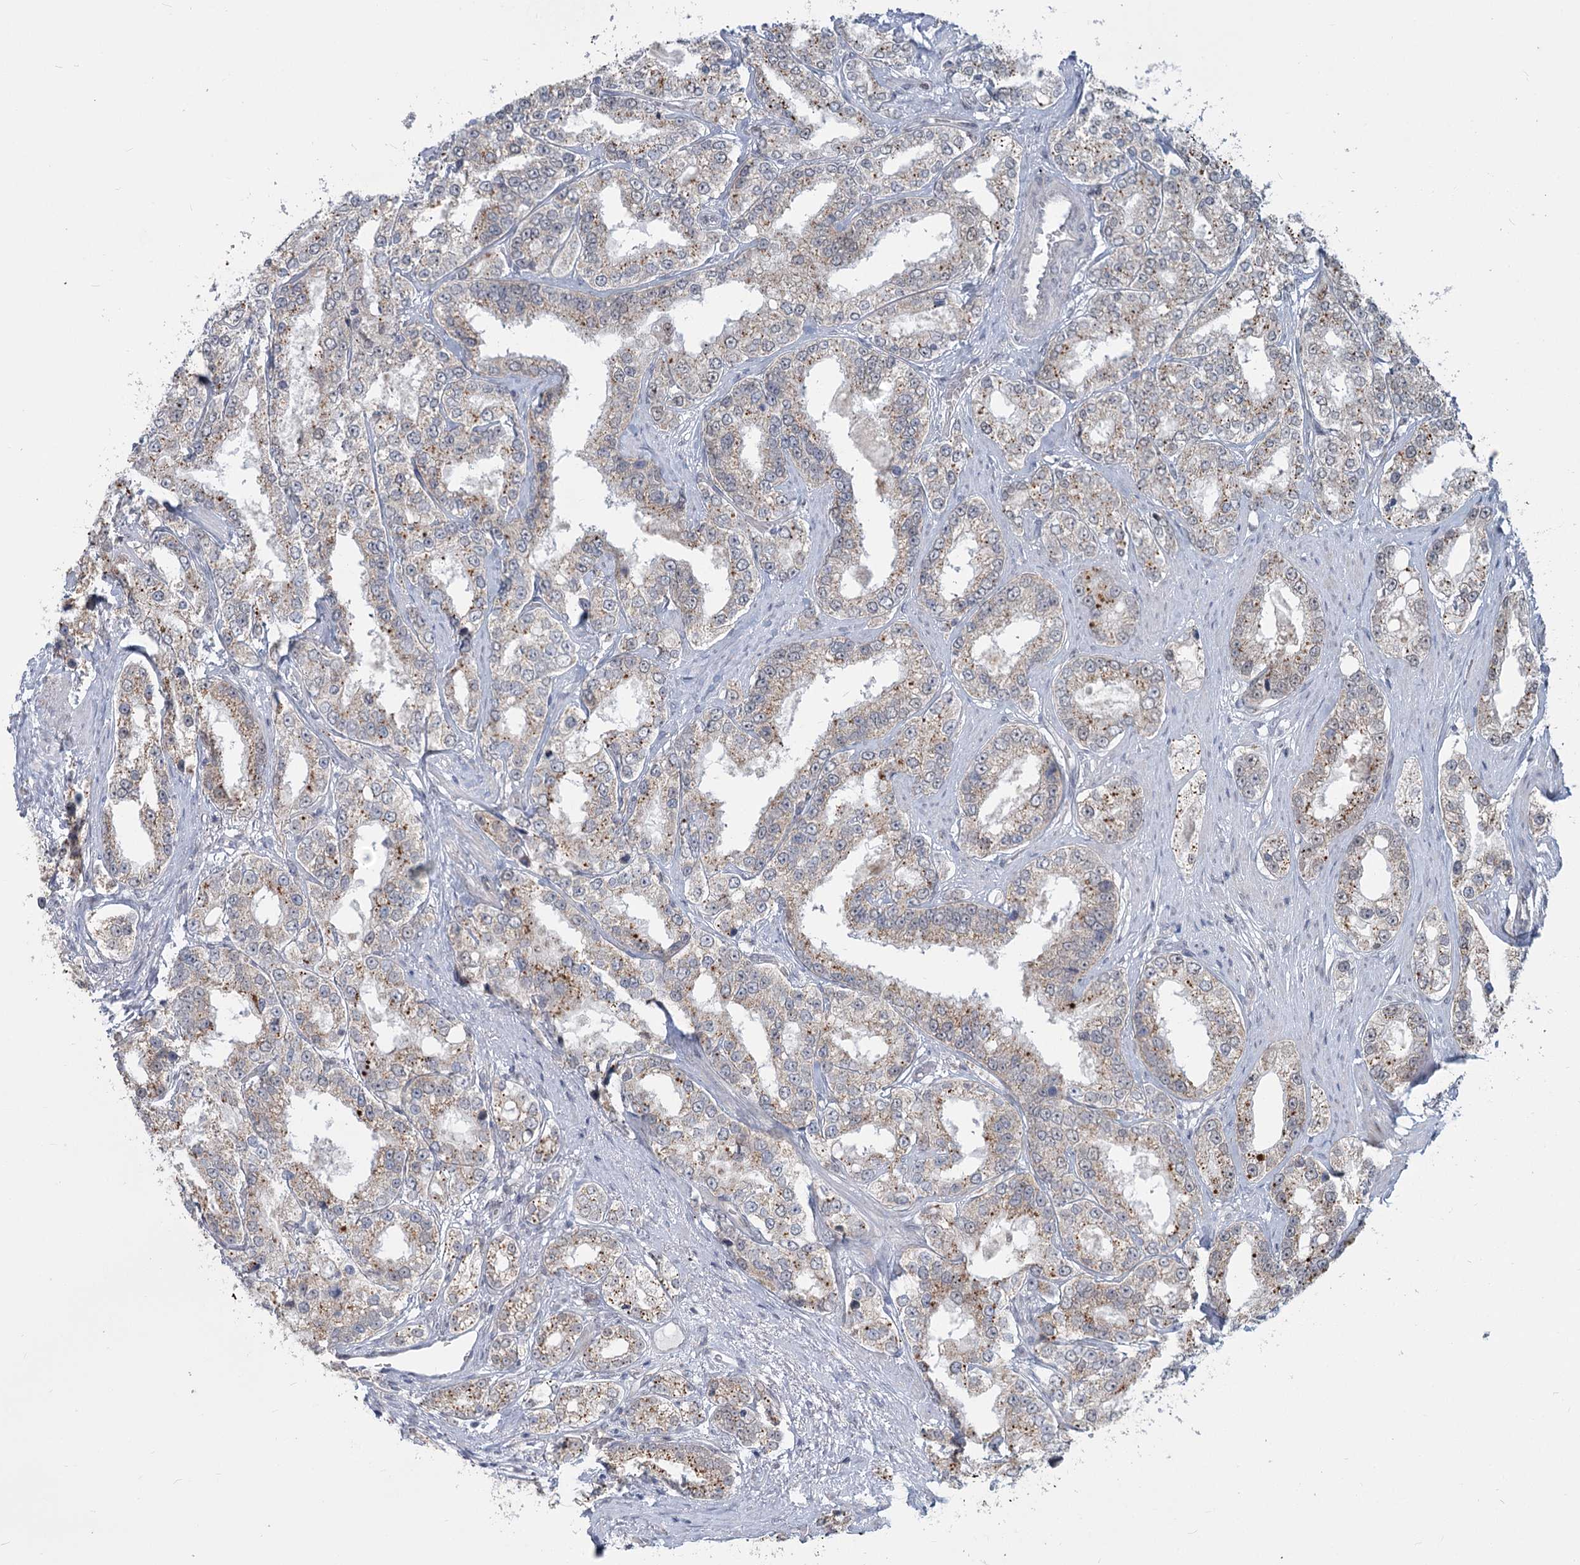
{"staining": {"intensity": "weak", "quantity": "25%-75%", "location": "cytoplasmic/membranous"}, "tissue": "prostate cancer", "cell_type": "Tumor cells", "image_type": "cancer", "snomed": [{"axis": "morphology", "description": "Normal tissue, NOS"}, {"axis": "morphology", "description": "Adenocarcinoma, High grade"}, {"axis": "topography", "description": "Prostate"}], "caption": "The micrograph demonstrates immunohistochemical staining of prostate cancer. There is weak cytoplasmic/membranous positivity is identified in approximately 25%-75% of tumor cells.", "gene": "MTG1", "patient": {"sex": "male", "age": 83}}